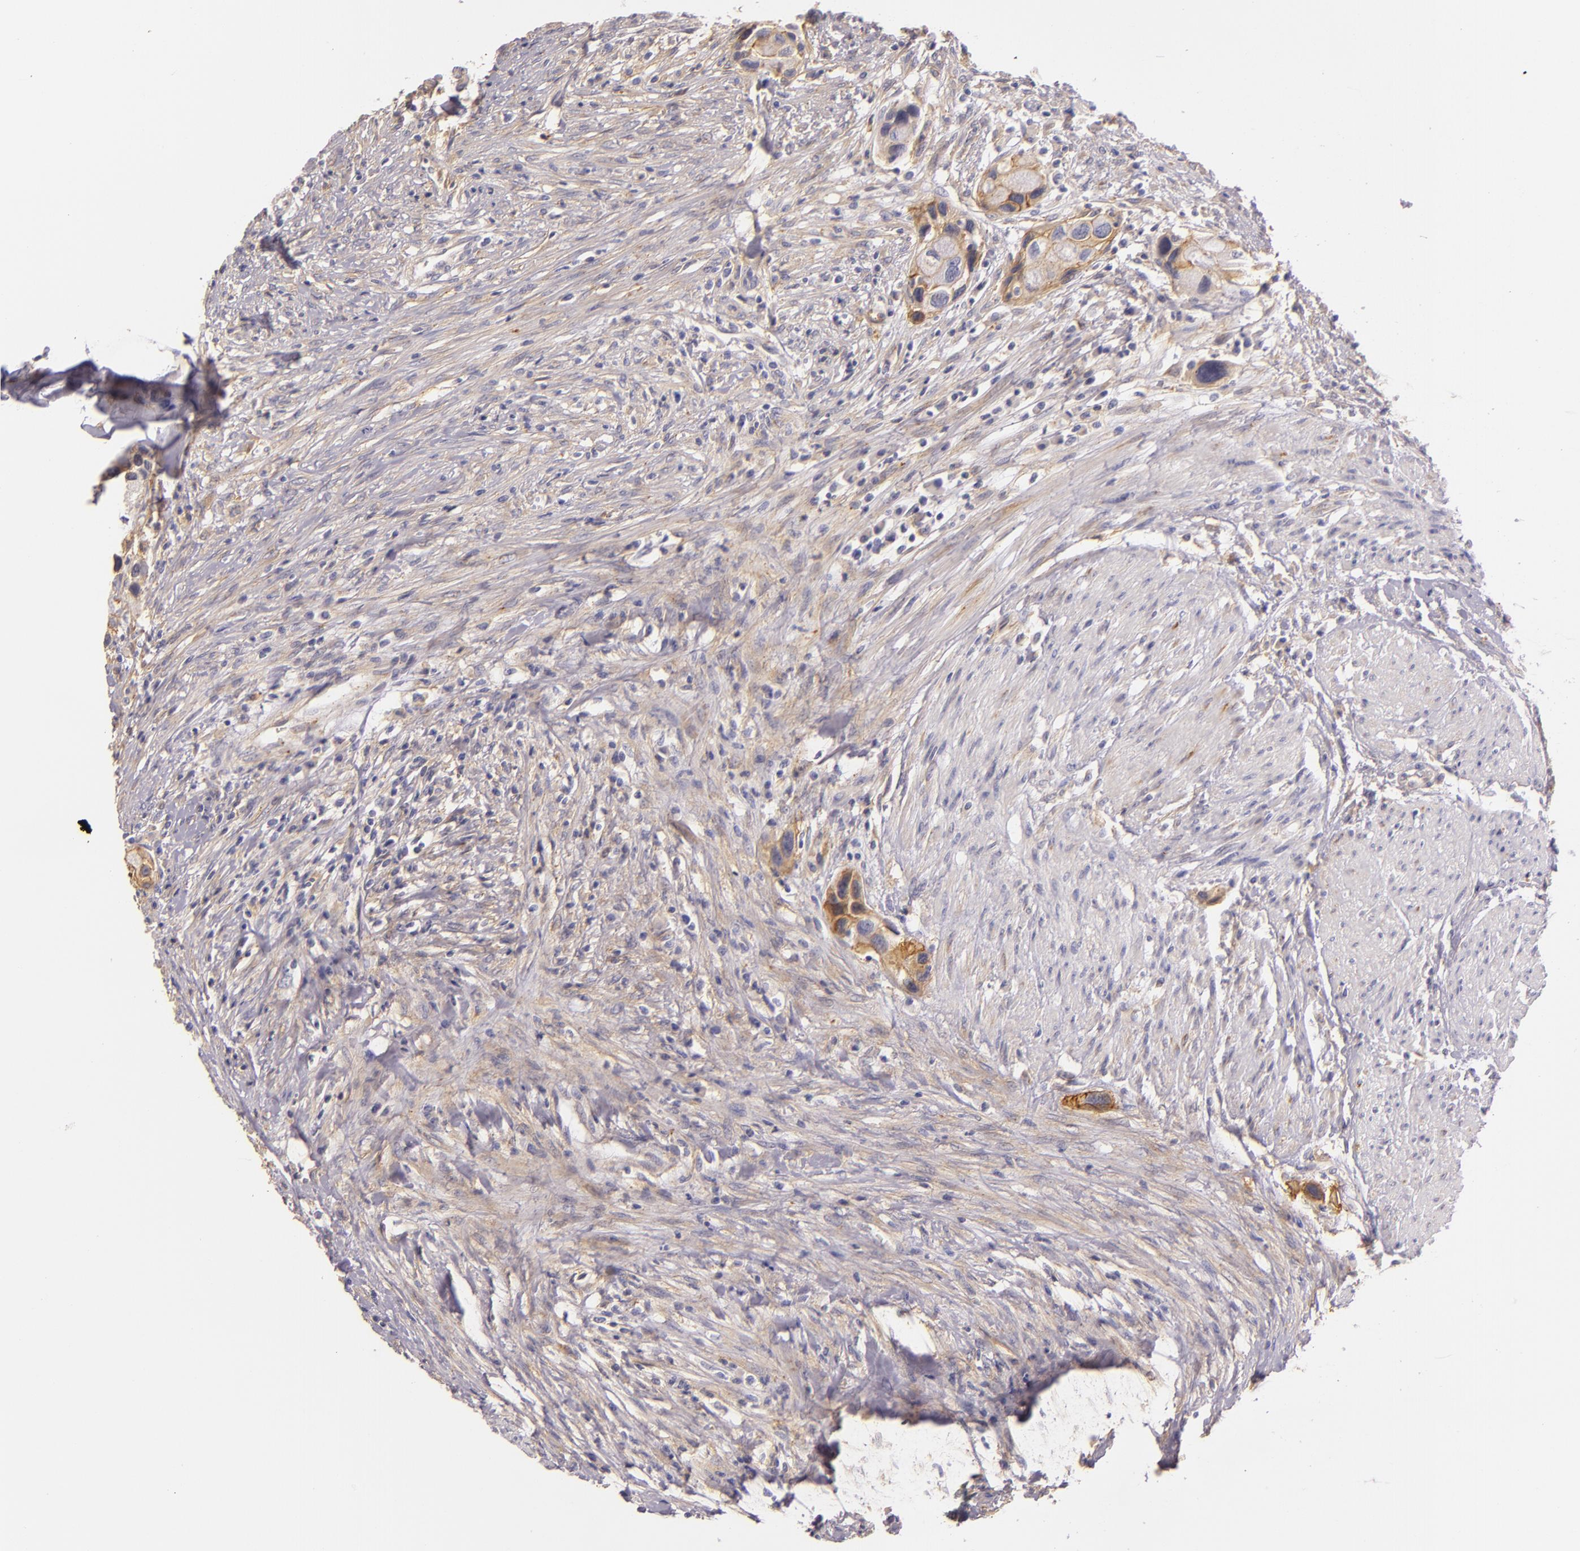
{"staining": {"intensity": "weak", "quantity": ">75%", "location": "cytoplasmic/membranous"}, "tissue": "urothelial cancer", "cell_type": "Tumor cells", "image_type": "cancer", "snomed": [{"axis": "morphology", "description": "Urothelial carcinoma, High grade"}, {"axis": "topography", "description": "Urinary bladder"}], "caption": "Tumor cells reveal weak cytoplasmic/membranous expression in about >75% of cells in high-grade urothelial carcinoma.", "gene": "CTSF", "patient": {"sex": "male", "age": 66}}